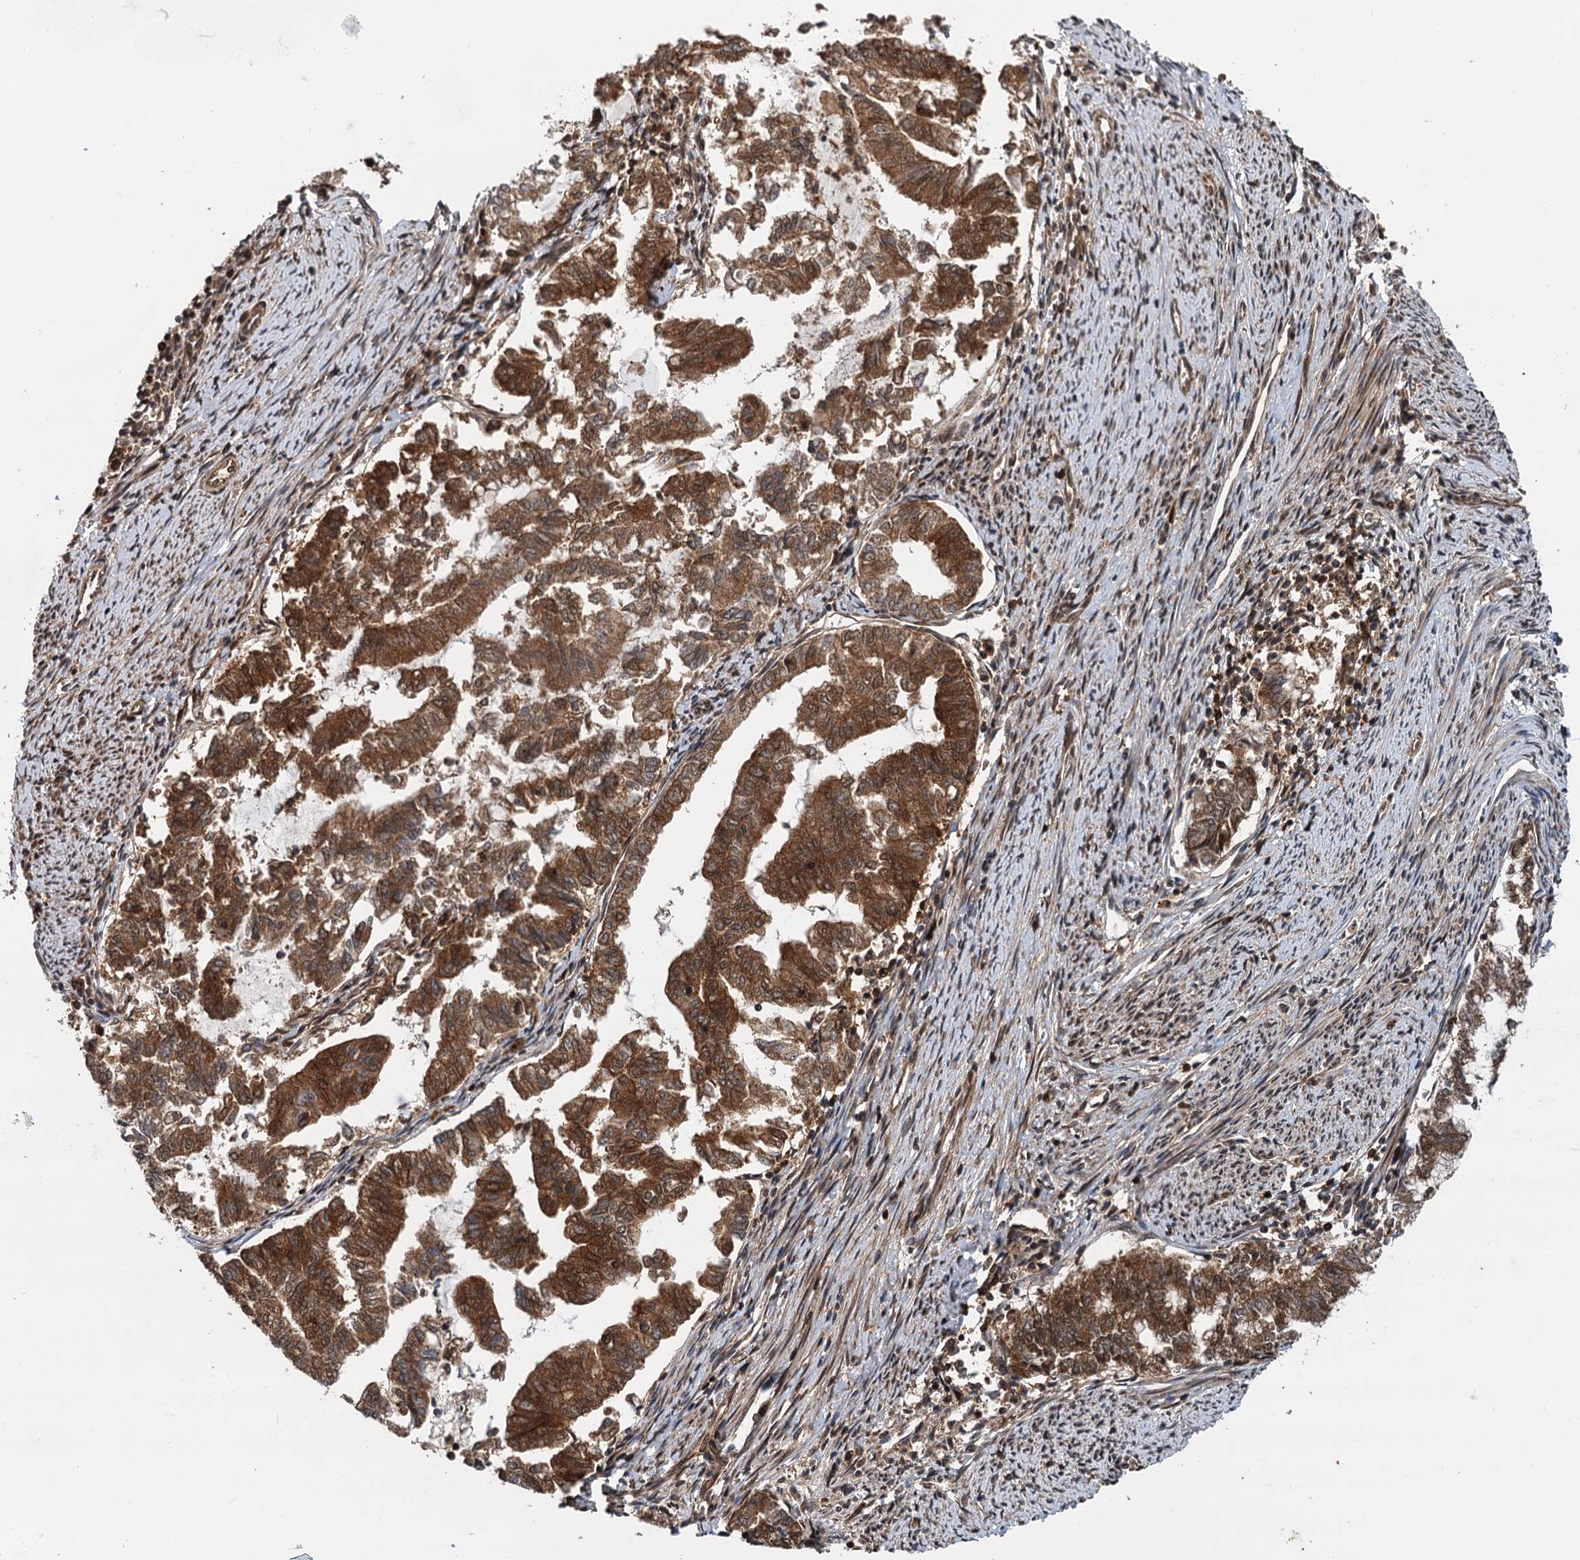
{"staining": {"intensity": "strong", "quantity": ">75%", "location": "cytoplasmic/membranous"}, "tissue": "endometrial cancer", "cell_type": "Tumor cells", "image_type": "cancer", "snomed": [{"axis": "morphology", "description": "Adenocarcinoma, NOS"}, {"axis": "topography", "description": "Endometrium"}], "caption": "The immunohistochemical stain highlights strong cytoplasmic/membranous staining in tumor cells of adenocarcinoma (endometrial) tissue. (DAB IHC, brown staining for protein, blue staining for nuclei).", "gene": "STUB1", "patient": {"sex": "female", "age": 79}}